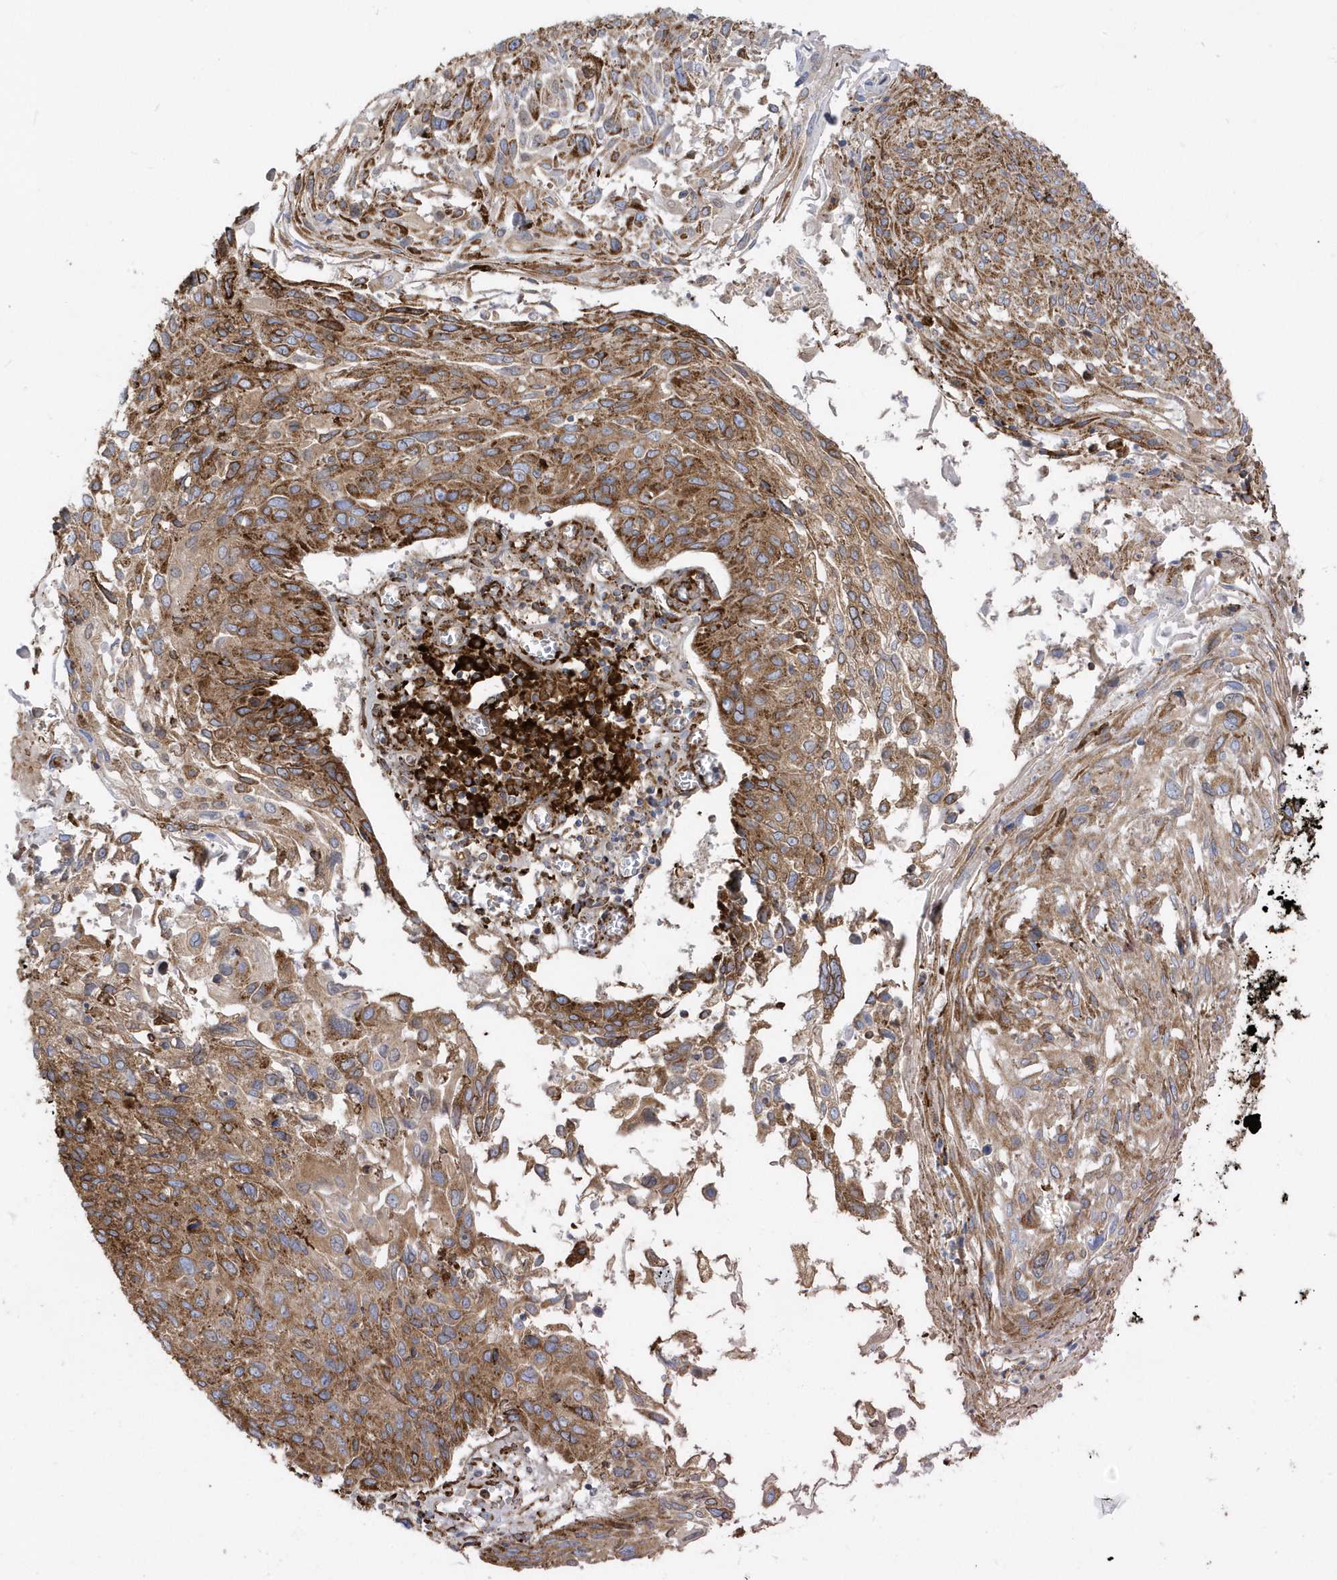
{"staining": {"intensity": "strong", "quantity": ">75%", "location": "cytoplasmic/membranous"}, "tissue": "cervical cancer", "cell_type": "Tumor cells", "image_type": "cancer", "snomed": [{"axis": "morphology", "description": "Squamous cell carcinoma, NOS"}, {"axis": "topography", "description": "Cervix"}], "caption": "Human cervical cancer stained with a protein marker reveals strong staining in tumor cells.", "gene": "PDIA6", "patient": {"sex": "female", "age": 51}}